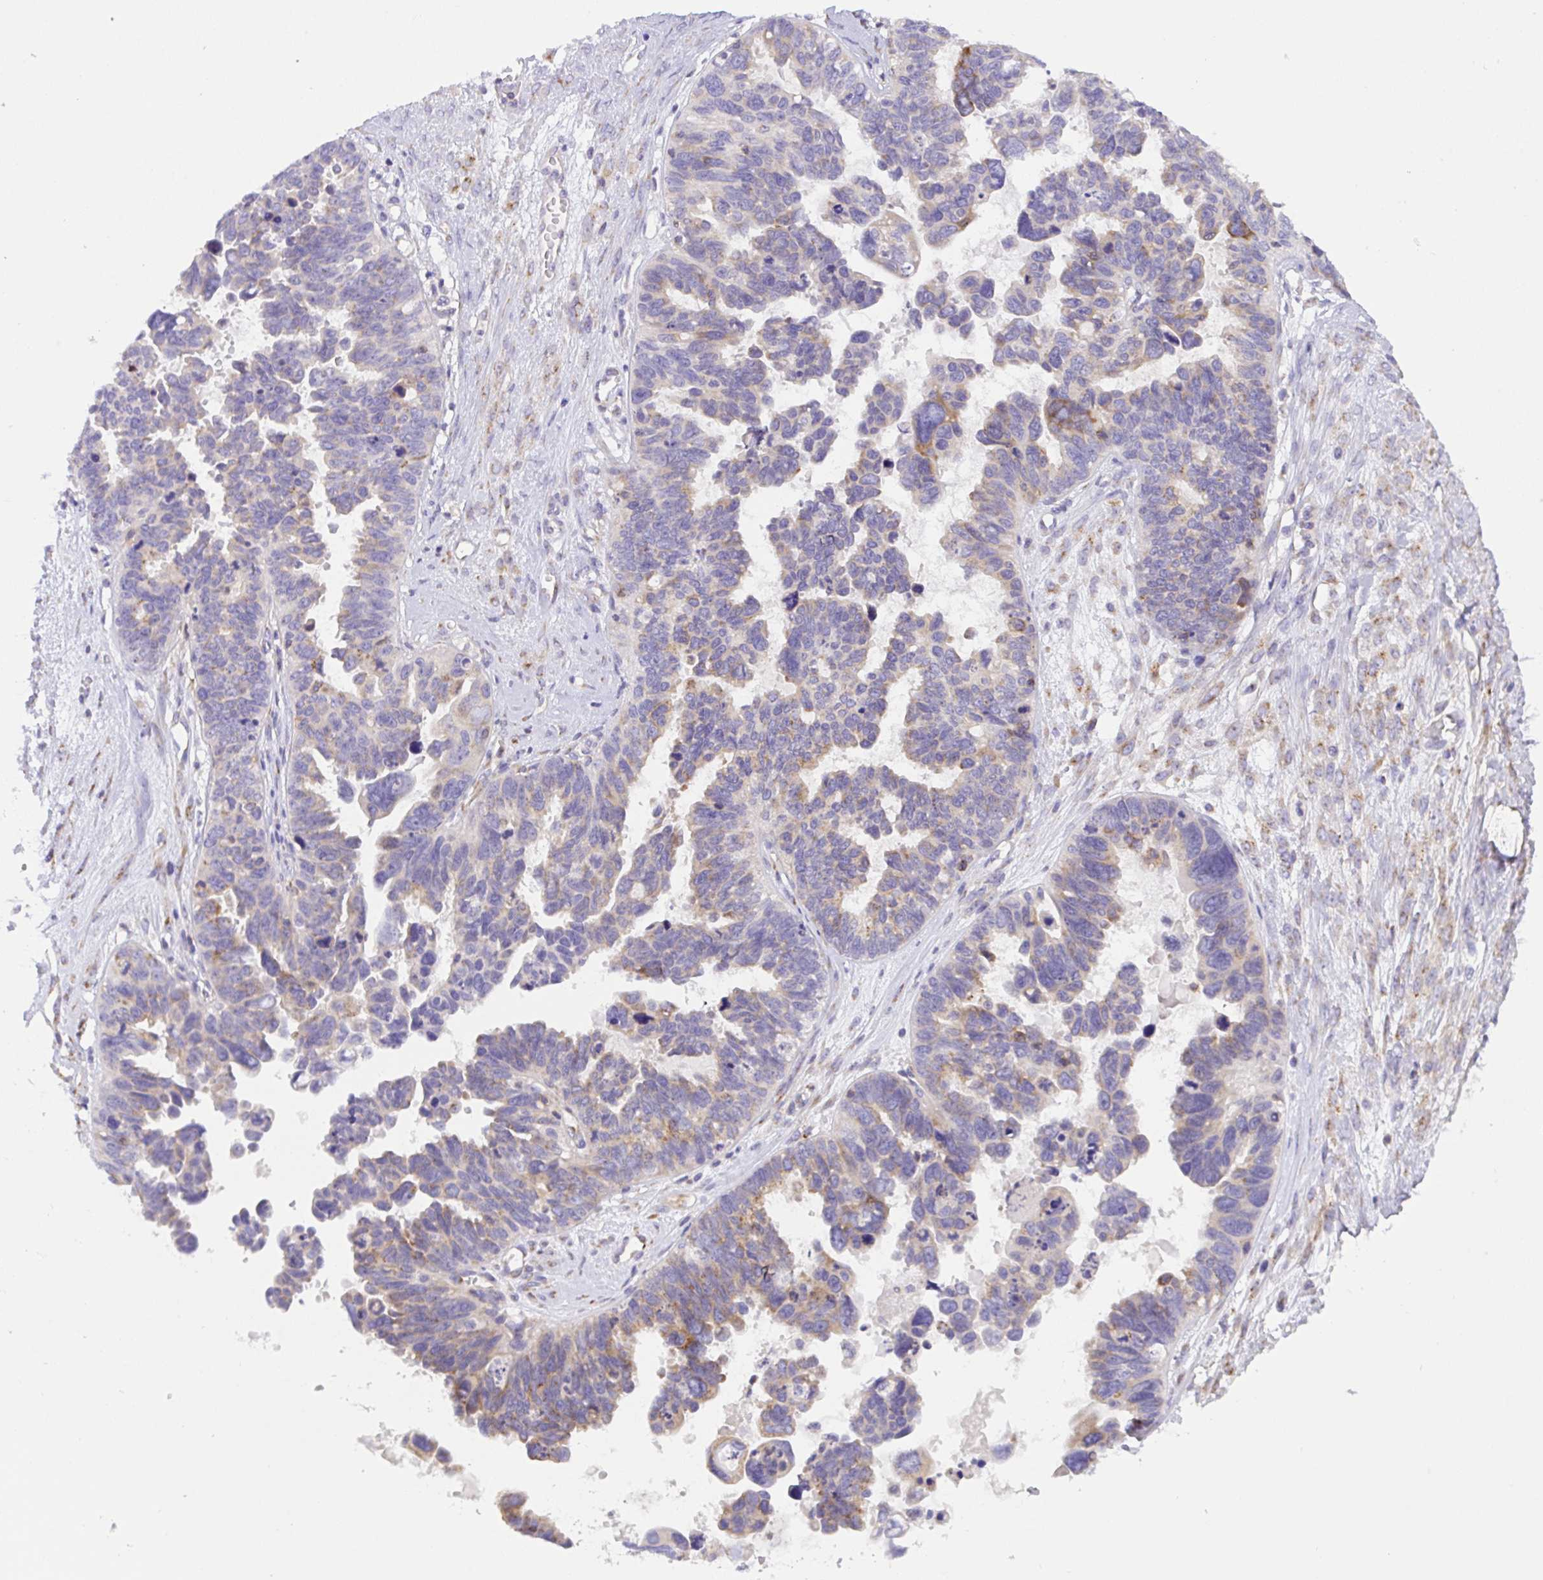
{"staining": {"intensity": "weak", "quantity": "<25%", "location": "cytoplasmic/membranous"}, "tissue": "ovarian cancer", "cell_type": "Tumor cells", "image_type": "cancer", "snomed": [{"axis": "morphology", "description": "Cystadenocarcinoma, serous, NOS"}, {"axis": "topography", "description": "Ovary"}], "caption": "Tumor cells show no significant protein staining in ovarian serous cystadenocarcinoma.", "gene": "MIA3", "patient": {"sex": "female", "age": 60}}